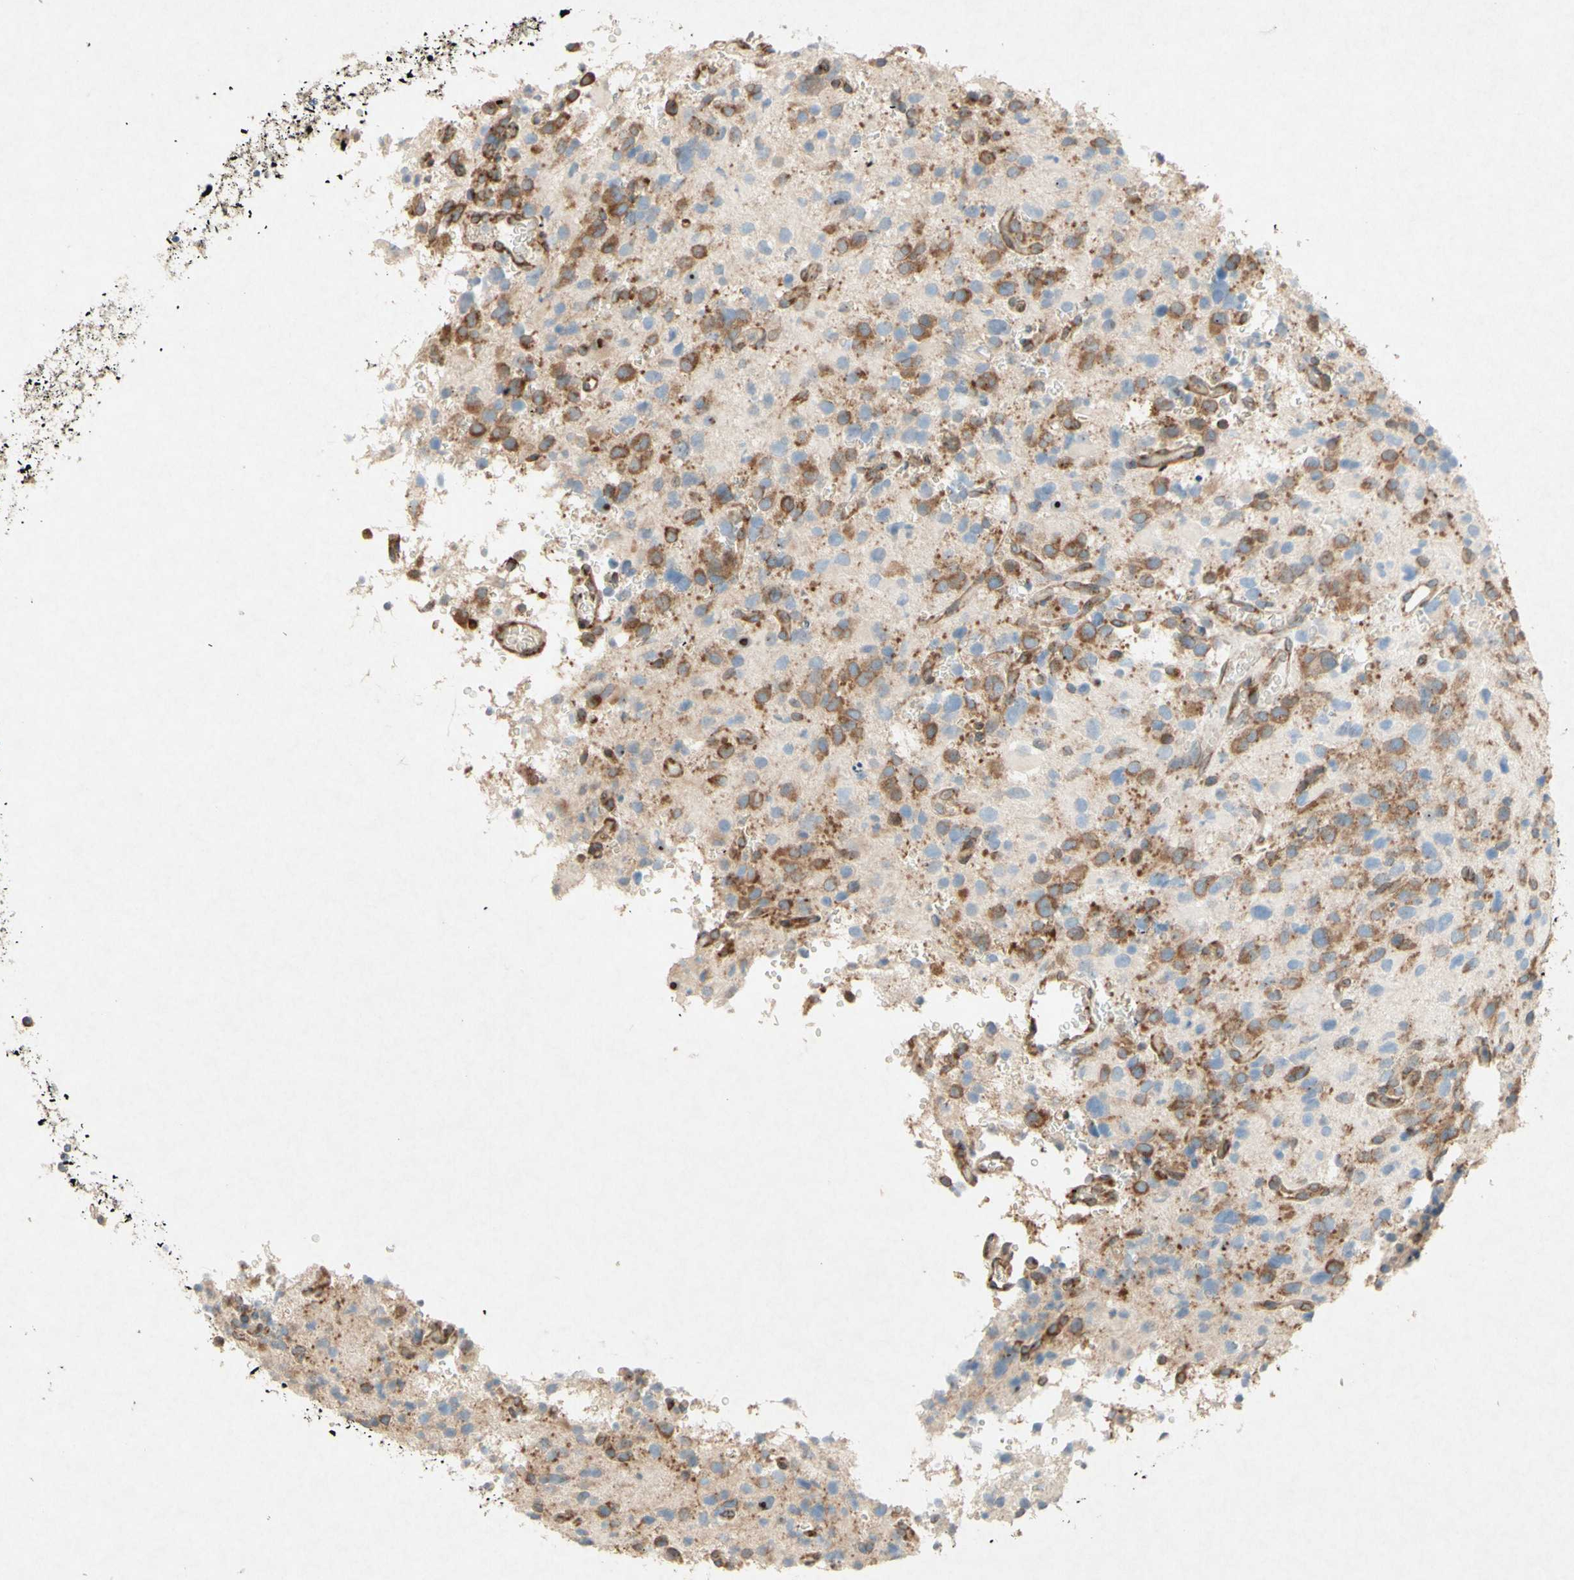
{"staining": {"intensity": "moderate", "quantity": "25%-75%", "location": "cytoplasmic/membranous"}, "tissue": "glioma", "cell_type": "Tumor cells", "image_type": "cancer", "snomed": [{"axis": "morphology", "description": "Glioma, malignant, High grade"}, {"axis": "topography", "description": "Brain"}], "caption": "Glioma was stained to show a protein in brown. There is medium levels of moderate cytoplasmic/membranous expression in approximately 25%-75% of tumor cells.", "gene": "PABPC1", "patient": {"sex": "male", "age": 48}}